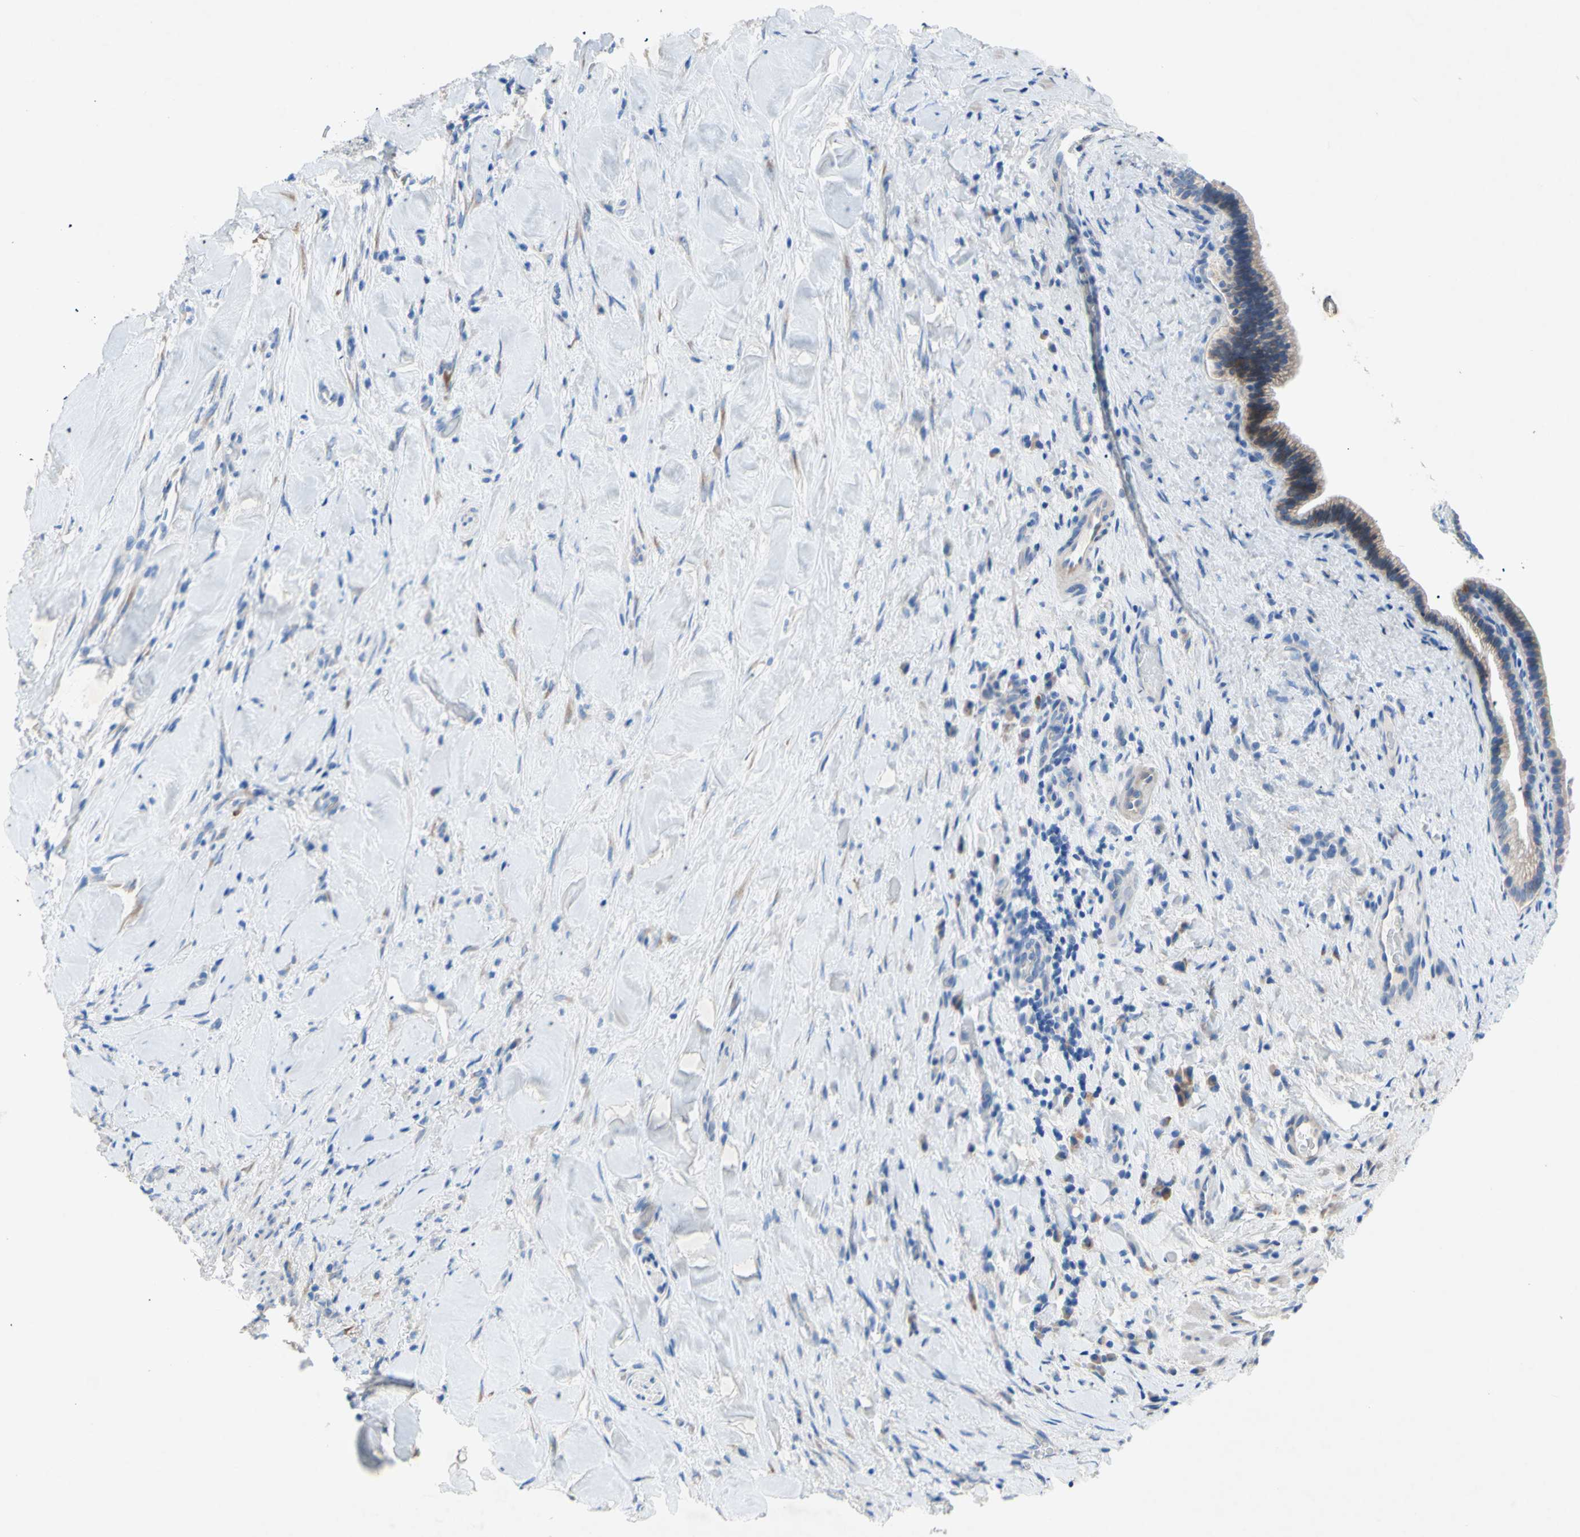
{"staining": {"intensity": "negative", "quantity": "none", "location": "none"}, "tissue": "liver cancer", "cell_type": "Tumor cells", "image_type": "cancer", "snomed": [{"axis": "morphology", "description": "Cholangiocarcinoma"}, {"axis": "topography", "description": "Liver"}], "caption": "Immunohistochemistry histopathology image of liver cancer (cholangiocarcinoma) stained for a protein (brown), which reveals no positivity in tumor cells. (DAB (3,3'-diaminobenzidine) immunohistochemistry (IHC) visualized using brightfield microscopy, high magnification).", "gene": "TMIGD2", "patient": {"sex": "female", "age": 67}}